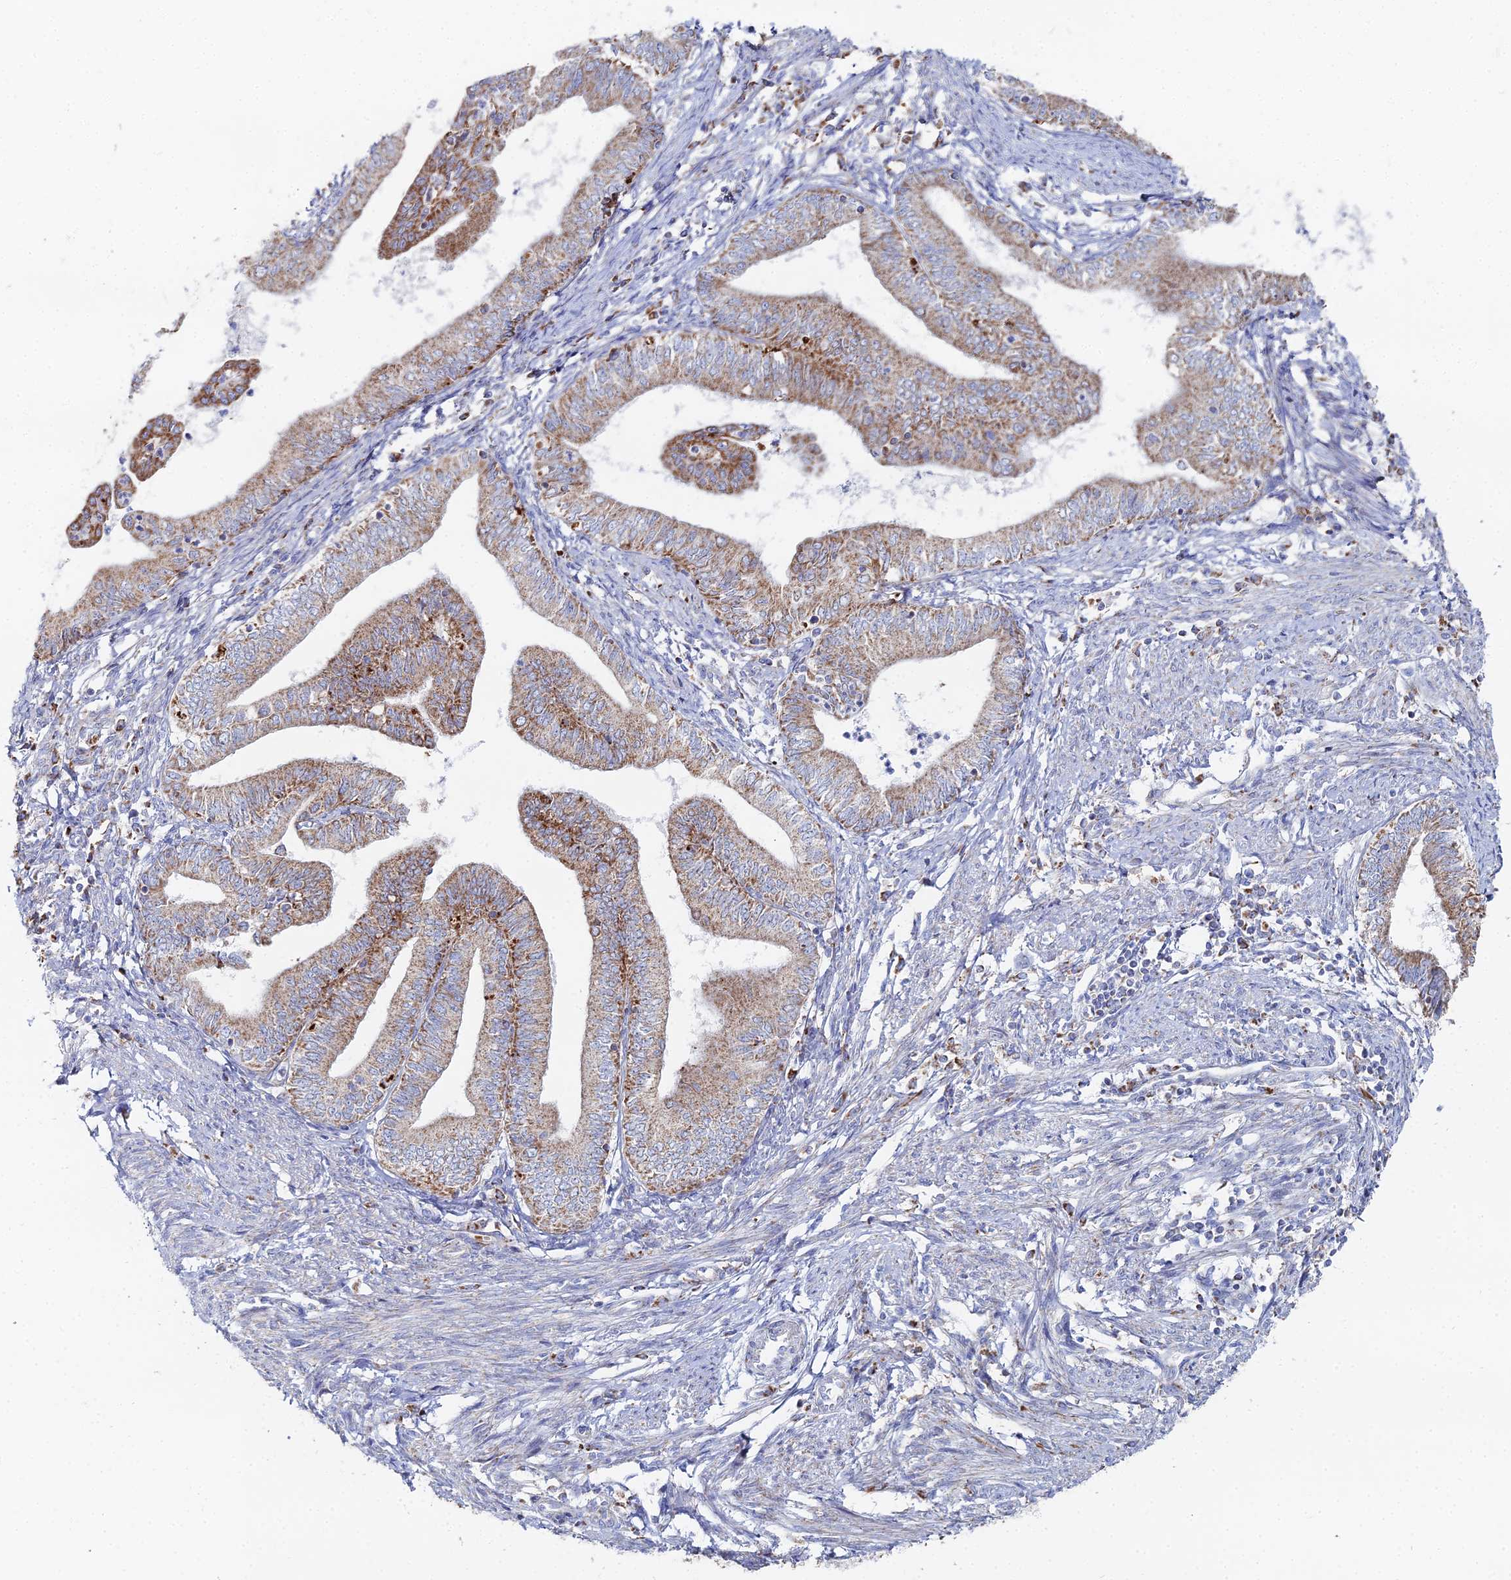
{"staining": {"intensity": "moderate", "quantity": ">75%", "location": "cytoplasmic/membranous"}, "tissue": "endometrial cancer", "cell_type": "Tumor cells", "image_type": "cancer", "snomed": [{"axis": "morphology", "description": "Adenocarcinoma, NOS"}, {"axis": "topography", "description": "Endometrium"}], "caption": "Approximately >75% of tumor cells in human adenocarcinoma (endometrial) display moderate cytoplasmic/membranous protein expression as visualized by brown immunohistochemical staining.", "gene": "MPC1", "patient": {"sex": "female", "age": 66}}